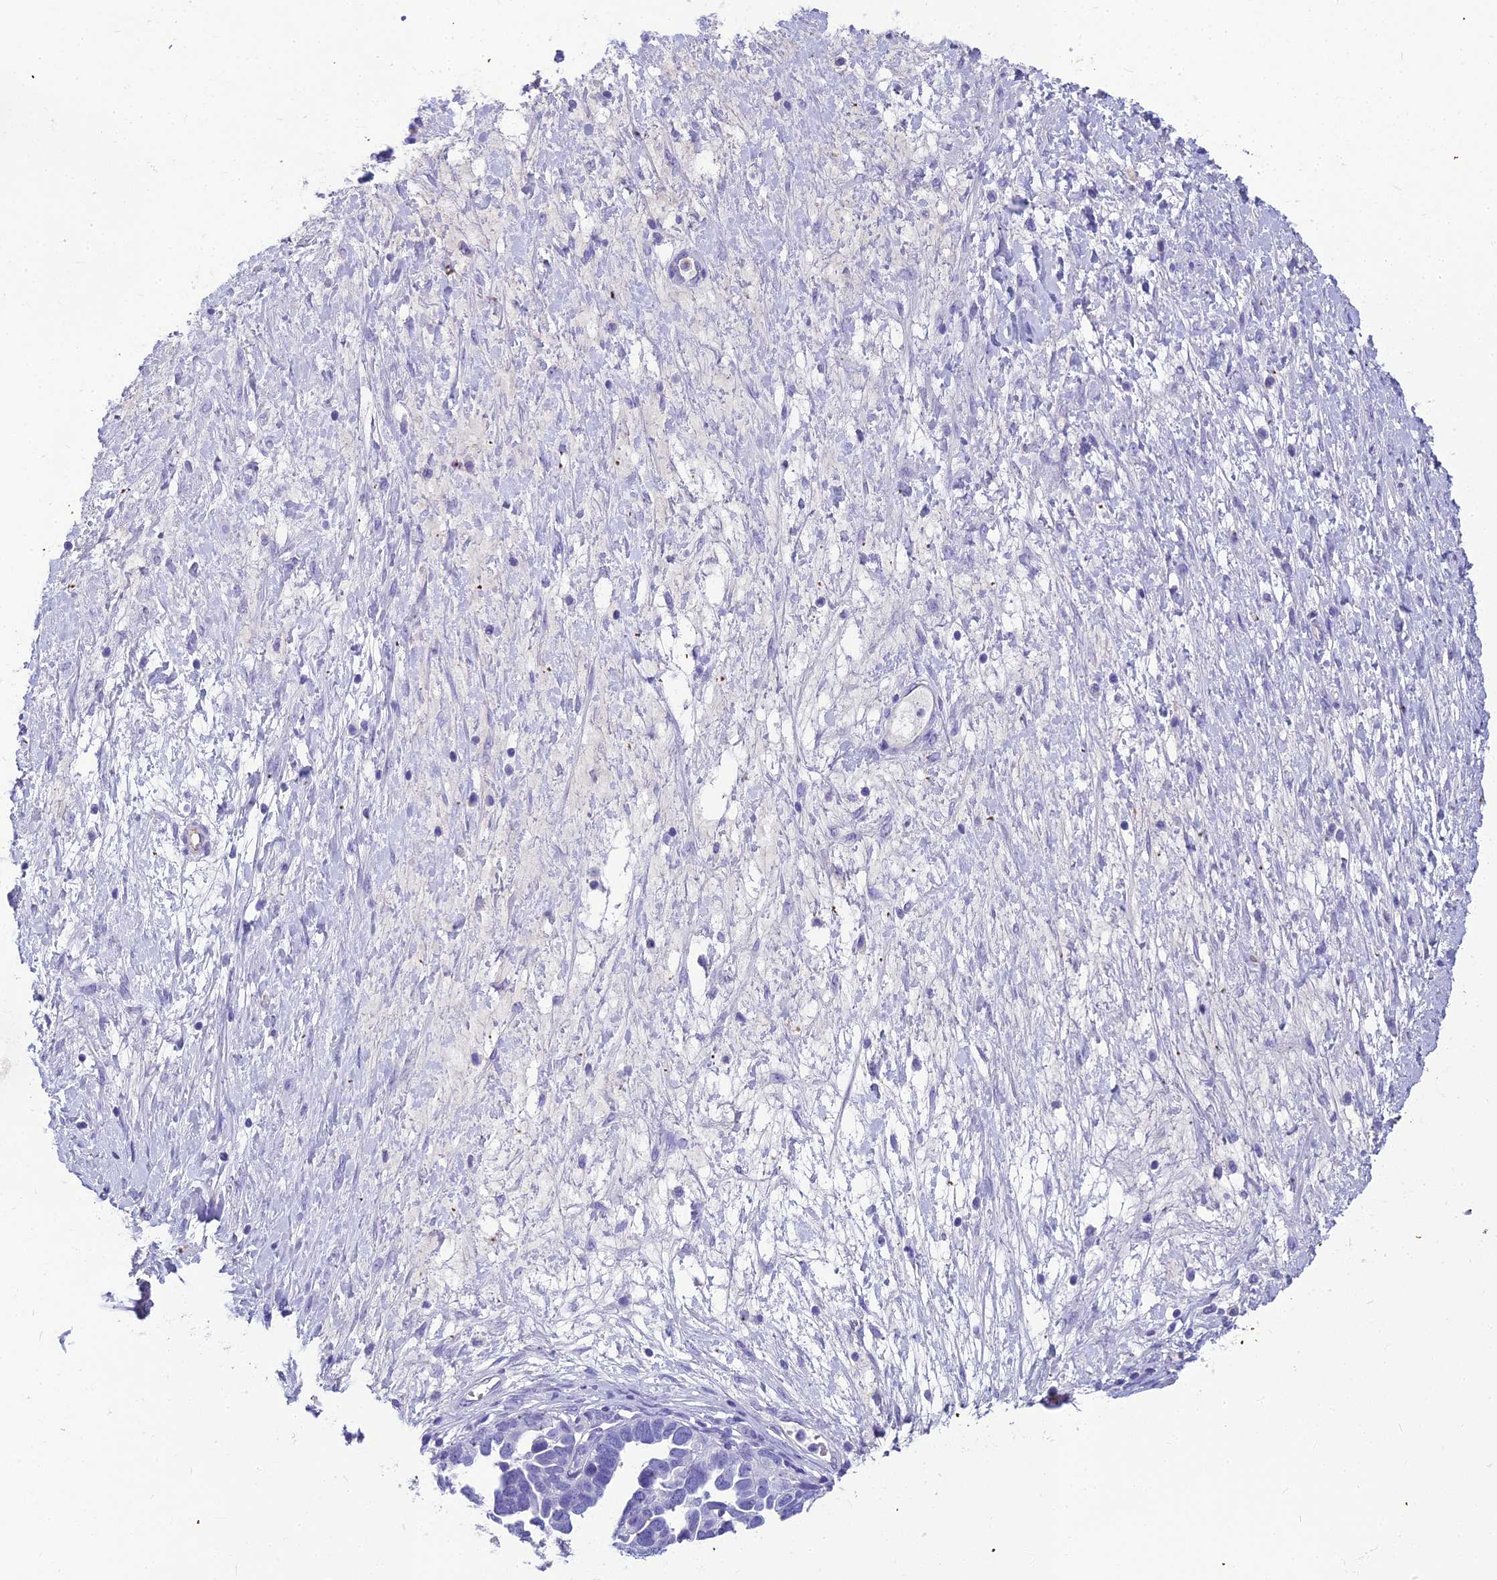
{"staining": {"intensity": "negative", "quantity": "none", "location": "none"}, "tissue": "ovarian cancer", "cell_type": "Tumor cells", "image_type": "cancer", "snomed": [{"axis": "morphology", "description": "Cystadenocarcinoma, serous, NOS"}, {"axis": "topography", "description": "Ovary"}], "caption": "High magnification brightfield microscopy of ovarian cancer stained with DAB (brown) and counterstained with hematoxylin (blue): tumor cells show no significant positivity.", "gene": "NINJ1", "patient": {"sex": "female", "age": 54}}